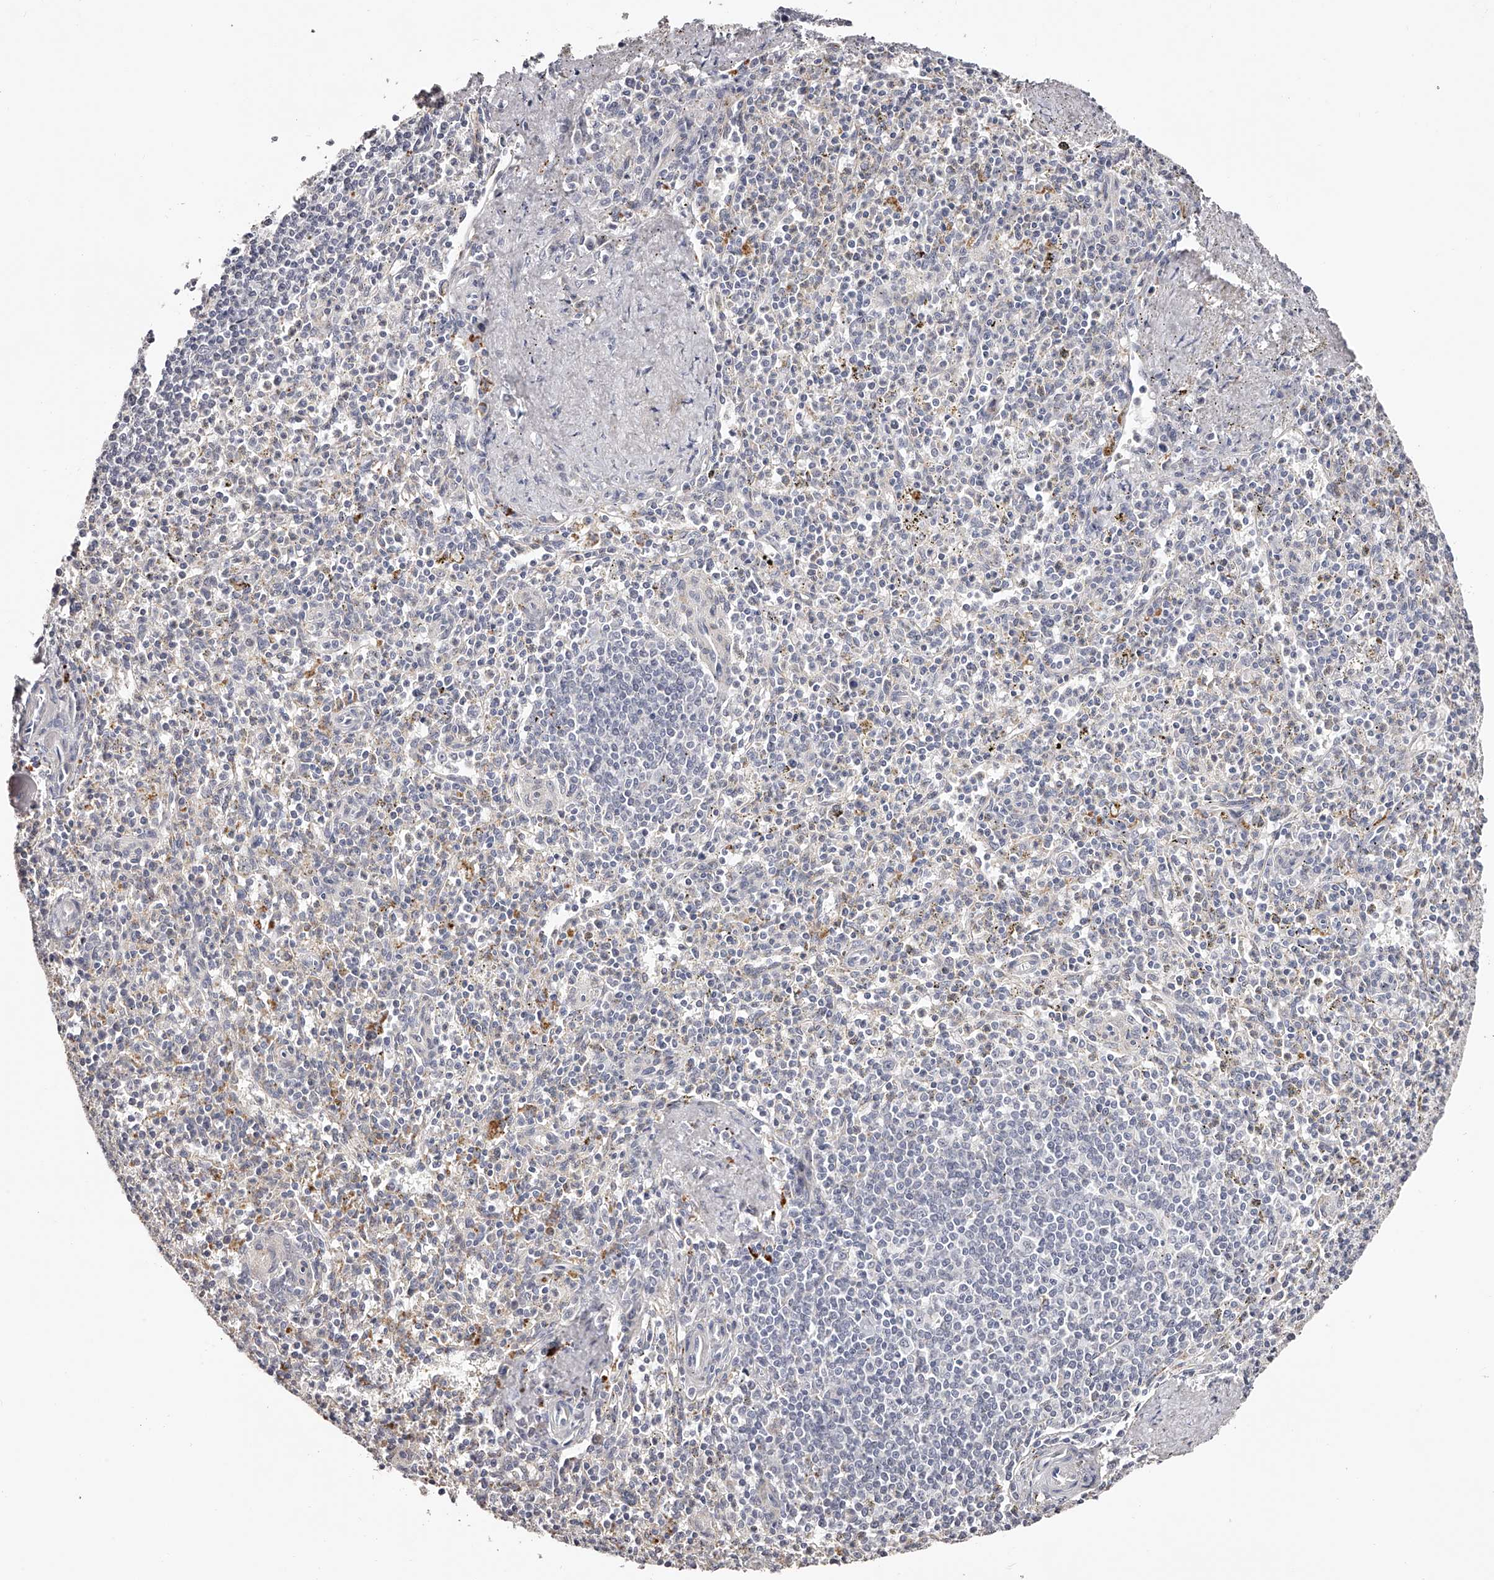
{"staining": {"intensity": "negative", "quantity": "none", "location": "none"}, "tissue": "spleen", "cell_type": "Cells in red pulp", "image_type": "normal", "snomed": [{"axis": "morphology", "description": "Normal tissue, NOS"}, {"axis": "topography", "description": "Spleen"}], "caption": "There is no significant expression in cells in red pulp of spleen.", "gene": "SLC35D3", "patient": {"sex": "male", "age": 72}}